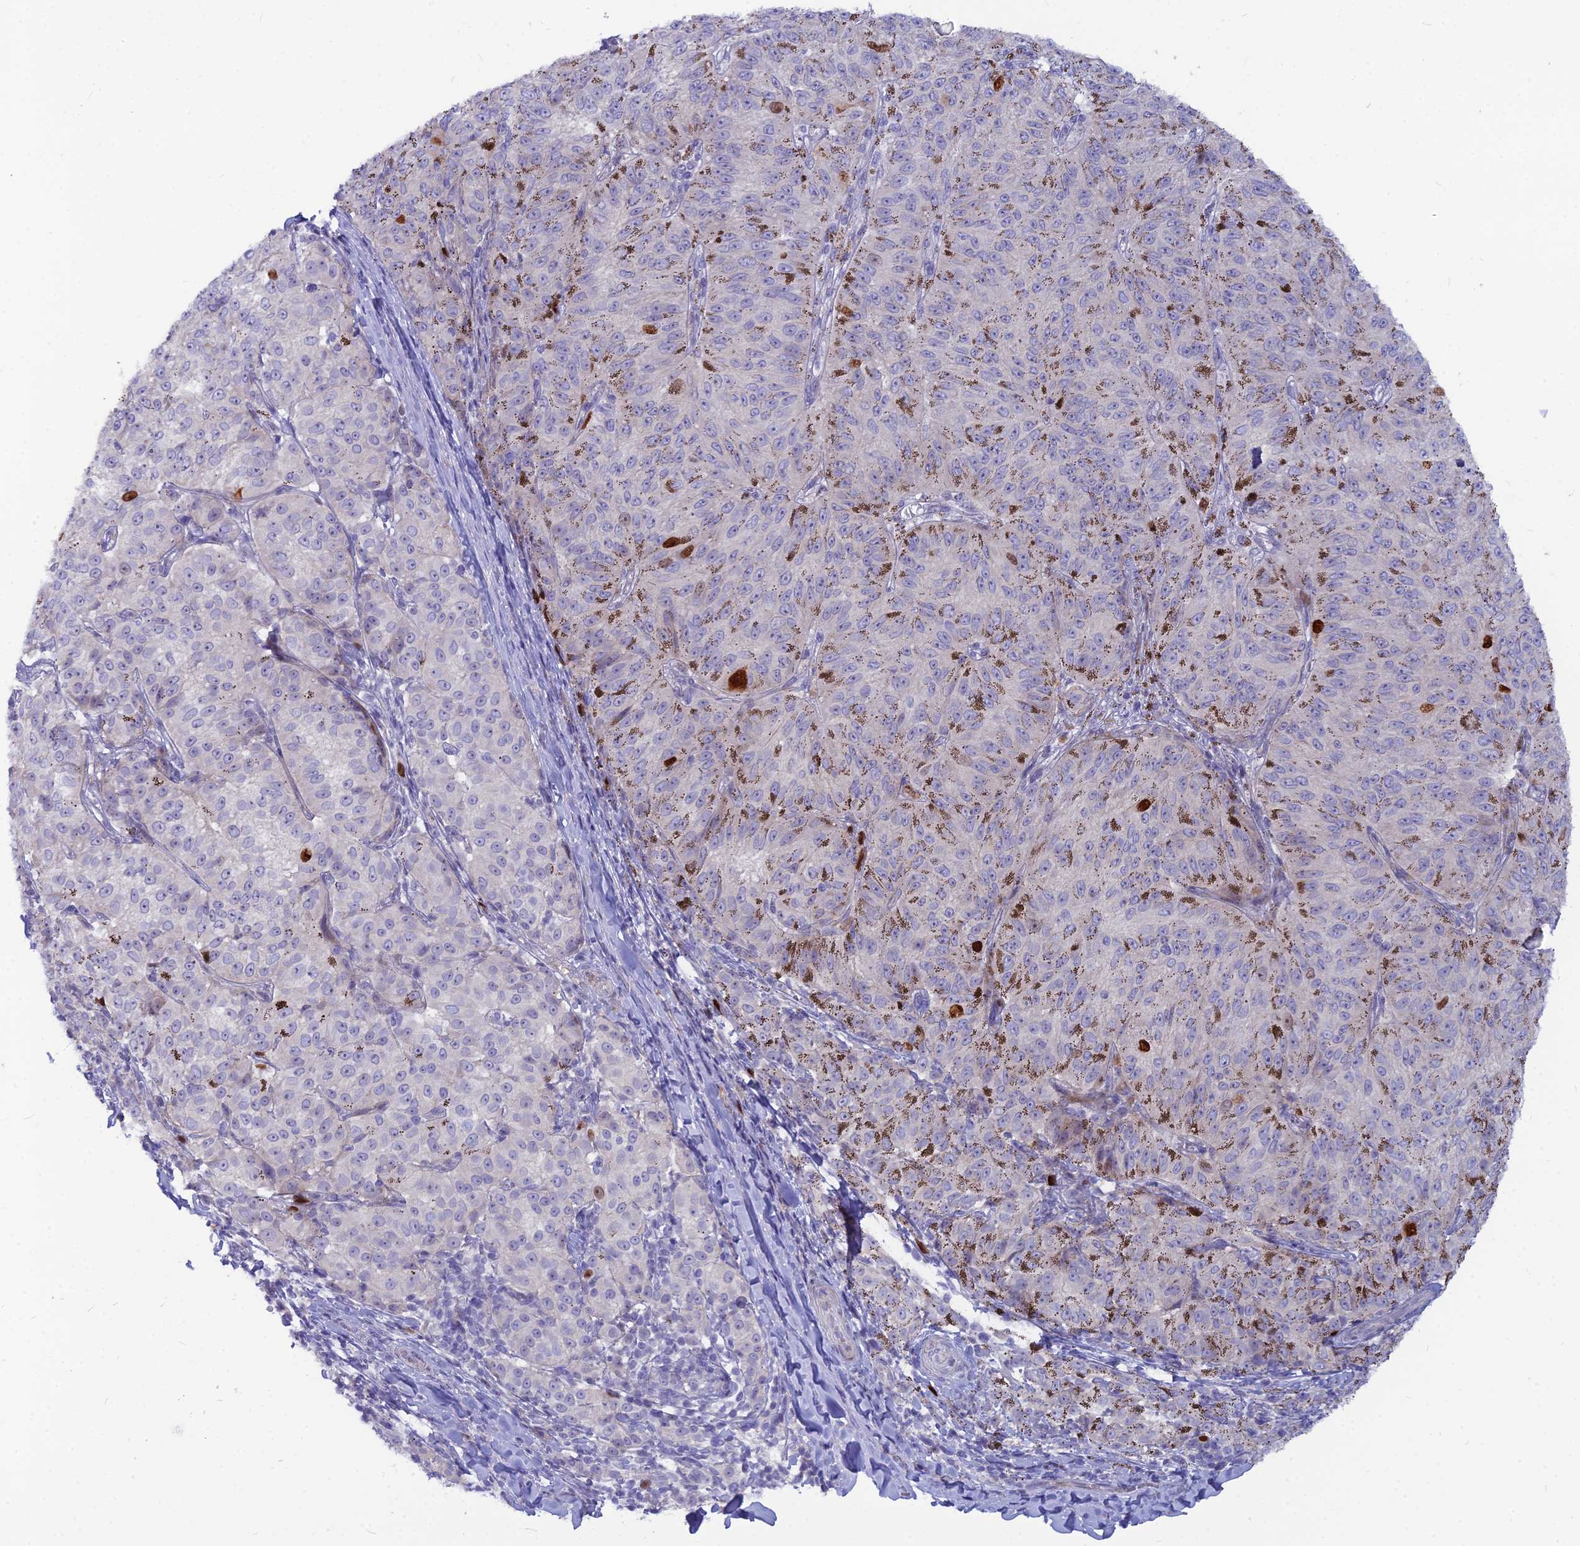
{"staining": {"intensity": "negative", "quantity": "none", "location": "none"}, "tissue": "melanoma", "cell_type": "Tumor cells", "image_type": "cancer", "snomed": [{"axis": "morphology", "description": "Malignant melanoma, NOS"}, {"axis": "topography", "description": "Skin"}], "caption": "Malignant melanoma stained for a protein using immunohistochemistry (IHC) shows no staining tumor cells.", "gene": "NUSAP1", "patient": {"sex": "female", "age": 72}}